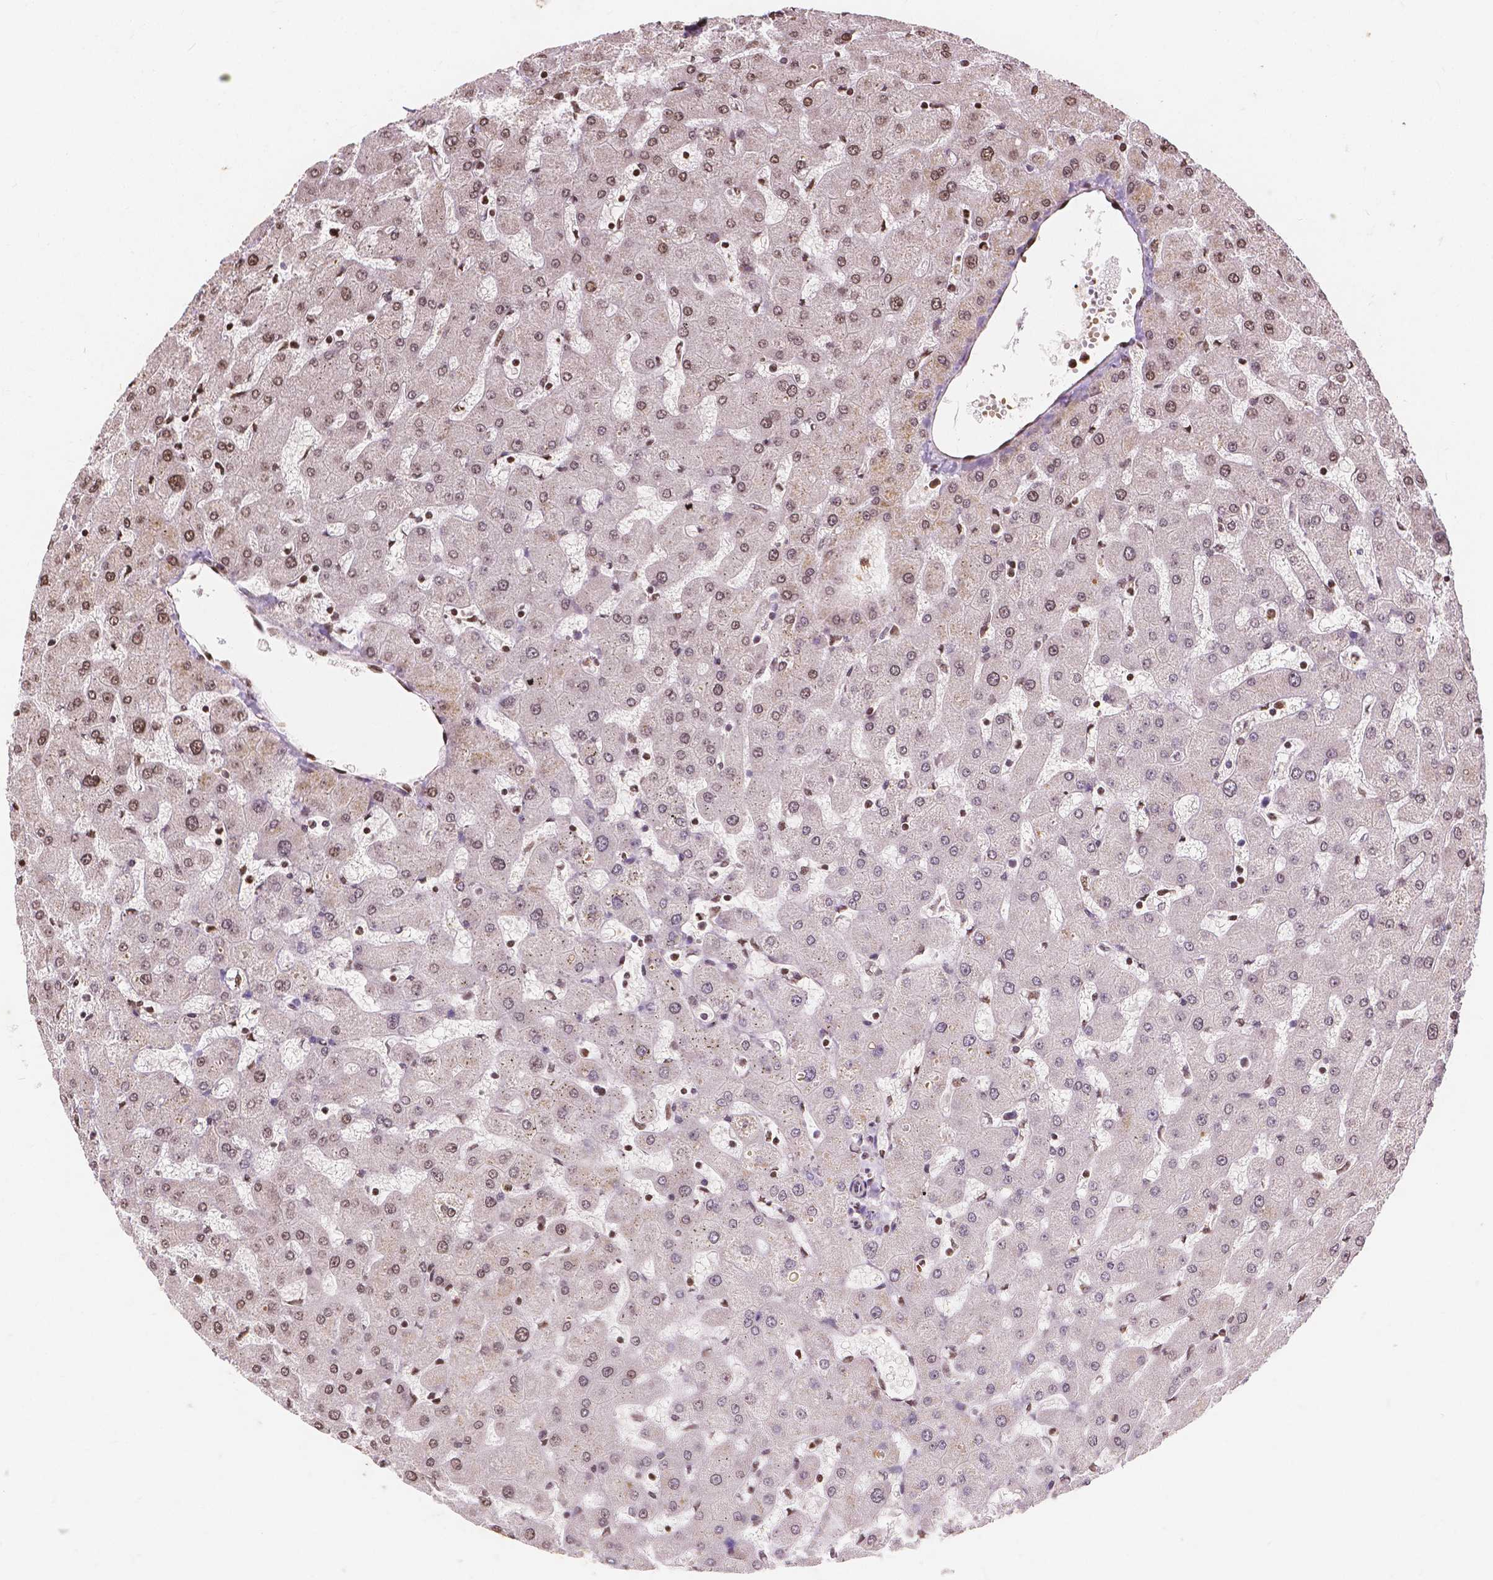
{"staining": {"intensity": "moderate", "quantity": ">75%", "location": "nuclear"}, "tissue": "liver", "cell_type": "Cholangiocytes", "image_type": "normal", "snomed": [{"axis": "morphology", "description": "Normal tissue, NOS"}, {"axis": "topography", "description": "Liver"}], "caption": "The micrograph displays staining of normal liver, revealing moderate nuclear protein positivity (brown color) within cholangiocytes.", "gene": "PTPN18", "patient": {"sex": "female", "age": 63}}